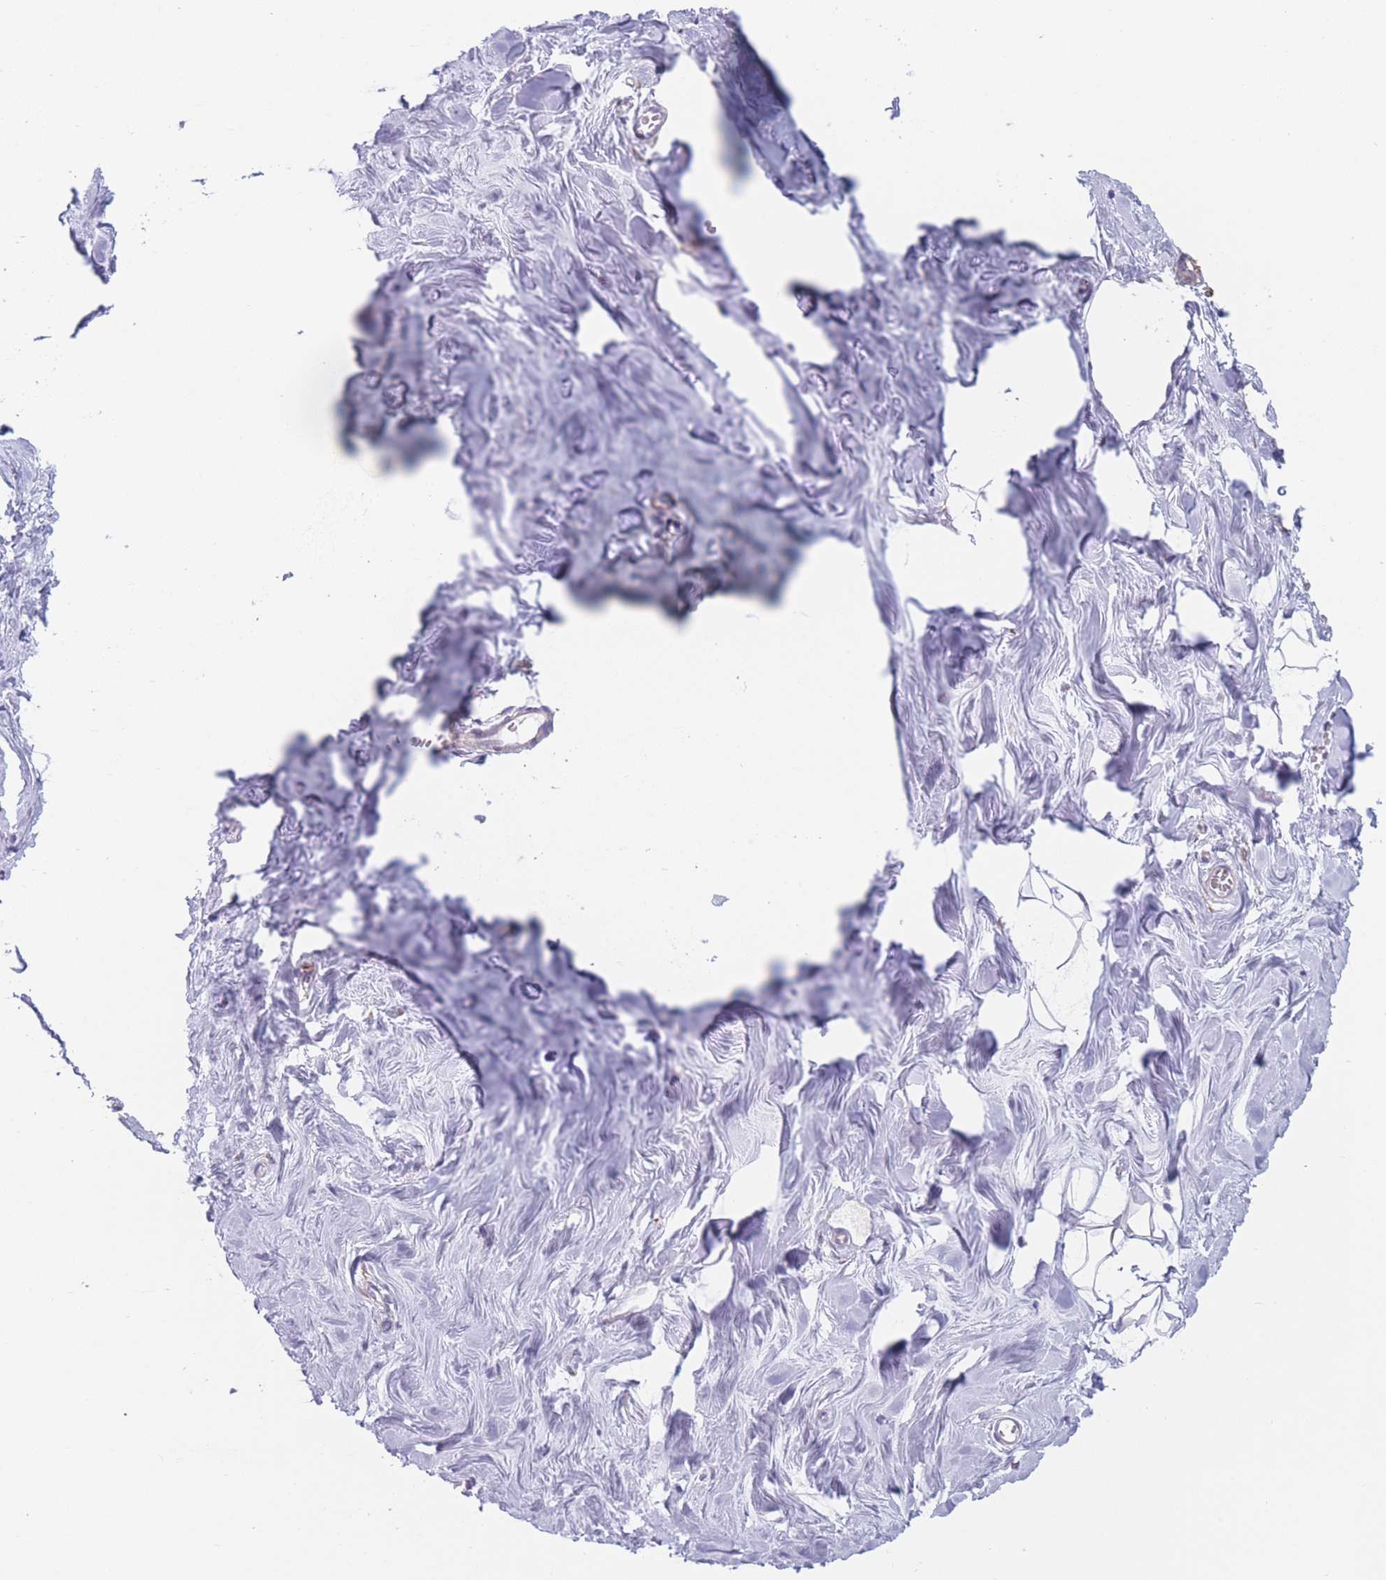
{"staining": {"intensity": "negative", "quantity": "none", "location": "none"}, "tissue": "breast", "cell_type": "Adipocytes", "image_type": "normal", "snomed": [{"axis": "morphology", "description": "Normal tissue, NOS"}, {"axis": "topography", "description": "Breast"}], "caption": "Protein analysis of unremarkable breast shows no significant expression in adipocytes.", "gene": "AK9", "patient": {"sex": "female", "age": 27}}